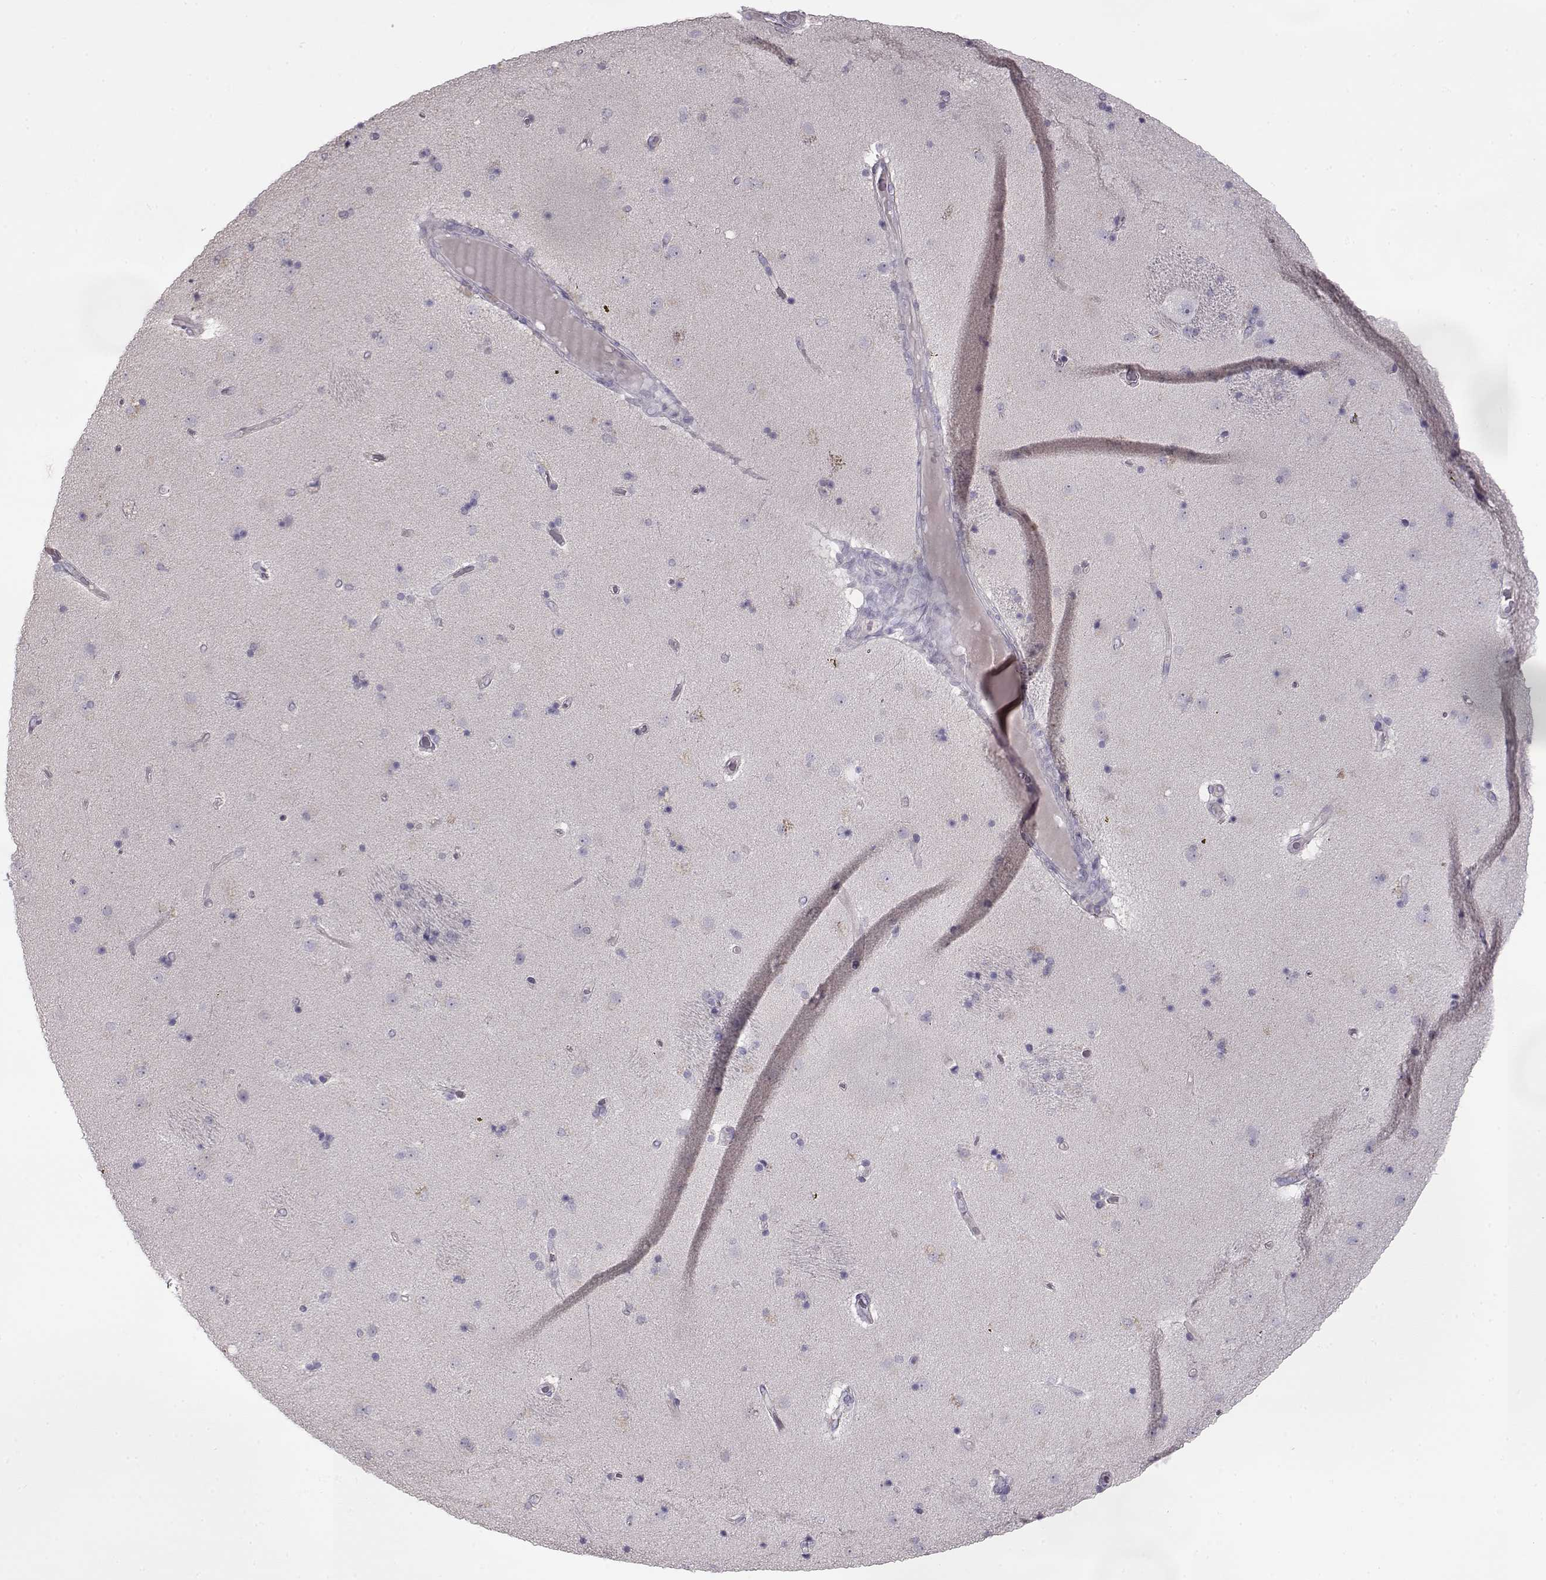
{"staining": {"intensity": "negative", "quantity": "none", "location": "none"}, "tissue": "caudate", "cell_type": "Glial cells", "image_type": "normal", "snomed": [{"axis": "morphology", "description": "Normal tissue, NOS"}, {"axis": "topography", "description": "Lateral ventricle wall"}], "caption": "Glial cells are negative for brown protein staining in normal caudate. (Stains: DAB (3,3'-diaminobenzidine) immunohistochemistry (IHC) with hematoxylin counter stain, Microscopy: brightfield microscopy at high magnification).", "gene": "GRK1", "patient": {"sex": "male", "age": 54}}